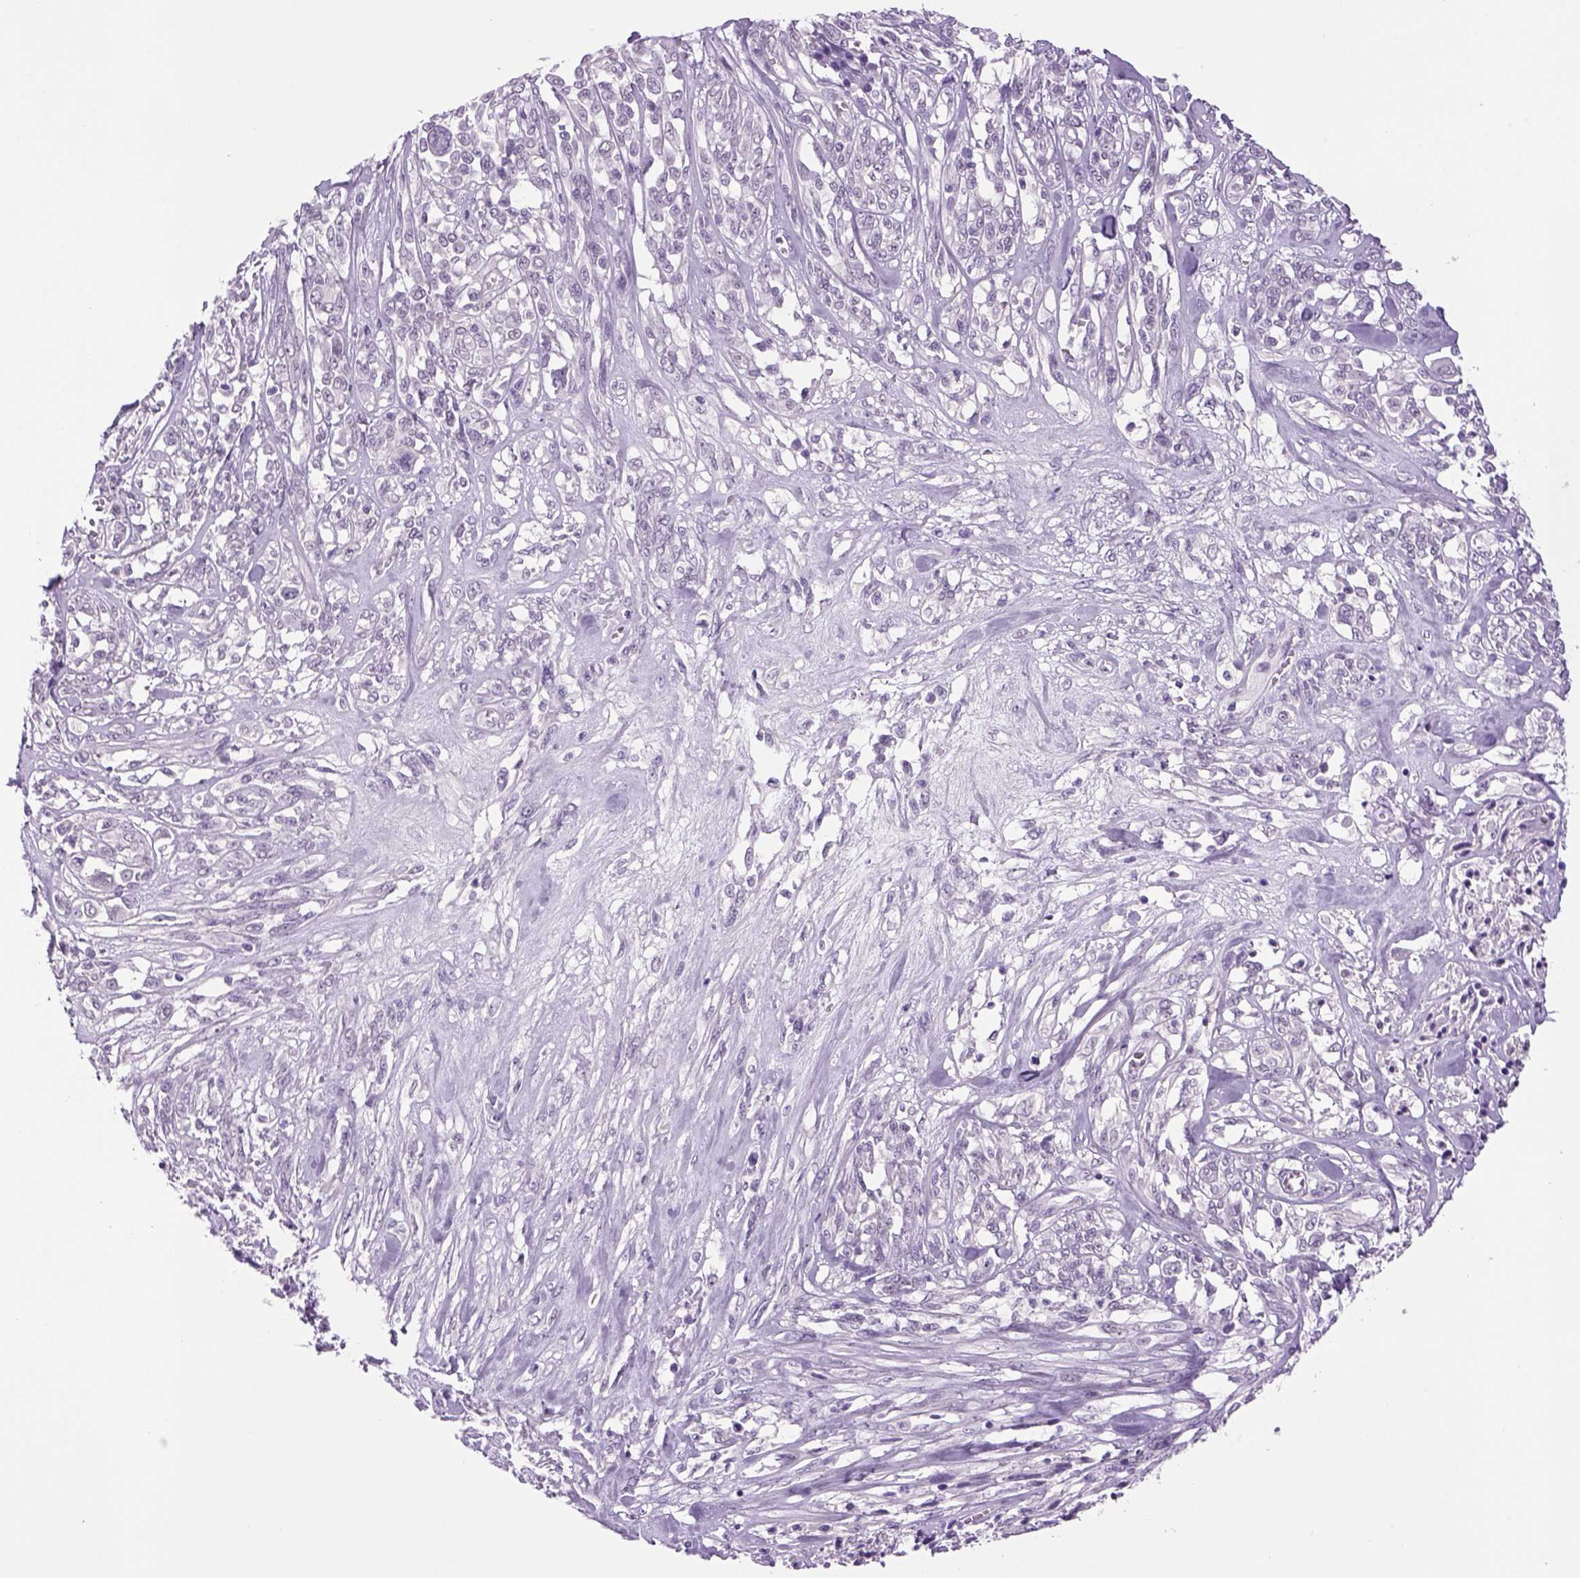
{"staining": {"intensity": "negative", "quantity": "none", "location": "none"}, "tissue": "melanoma", "cell_type": "Tumor cells", "image_type": "cancer", "snomed": [{"axis": "morphology", "description": "Malignant melanoma, NOS"}, {"axis": "topography", "description": "Skin"}], "caption": "Tumor cells are negative for brown protein staining in malignant melanoma.", "gene": "DBH", "patient": {"sex": "female", "age": 91}}